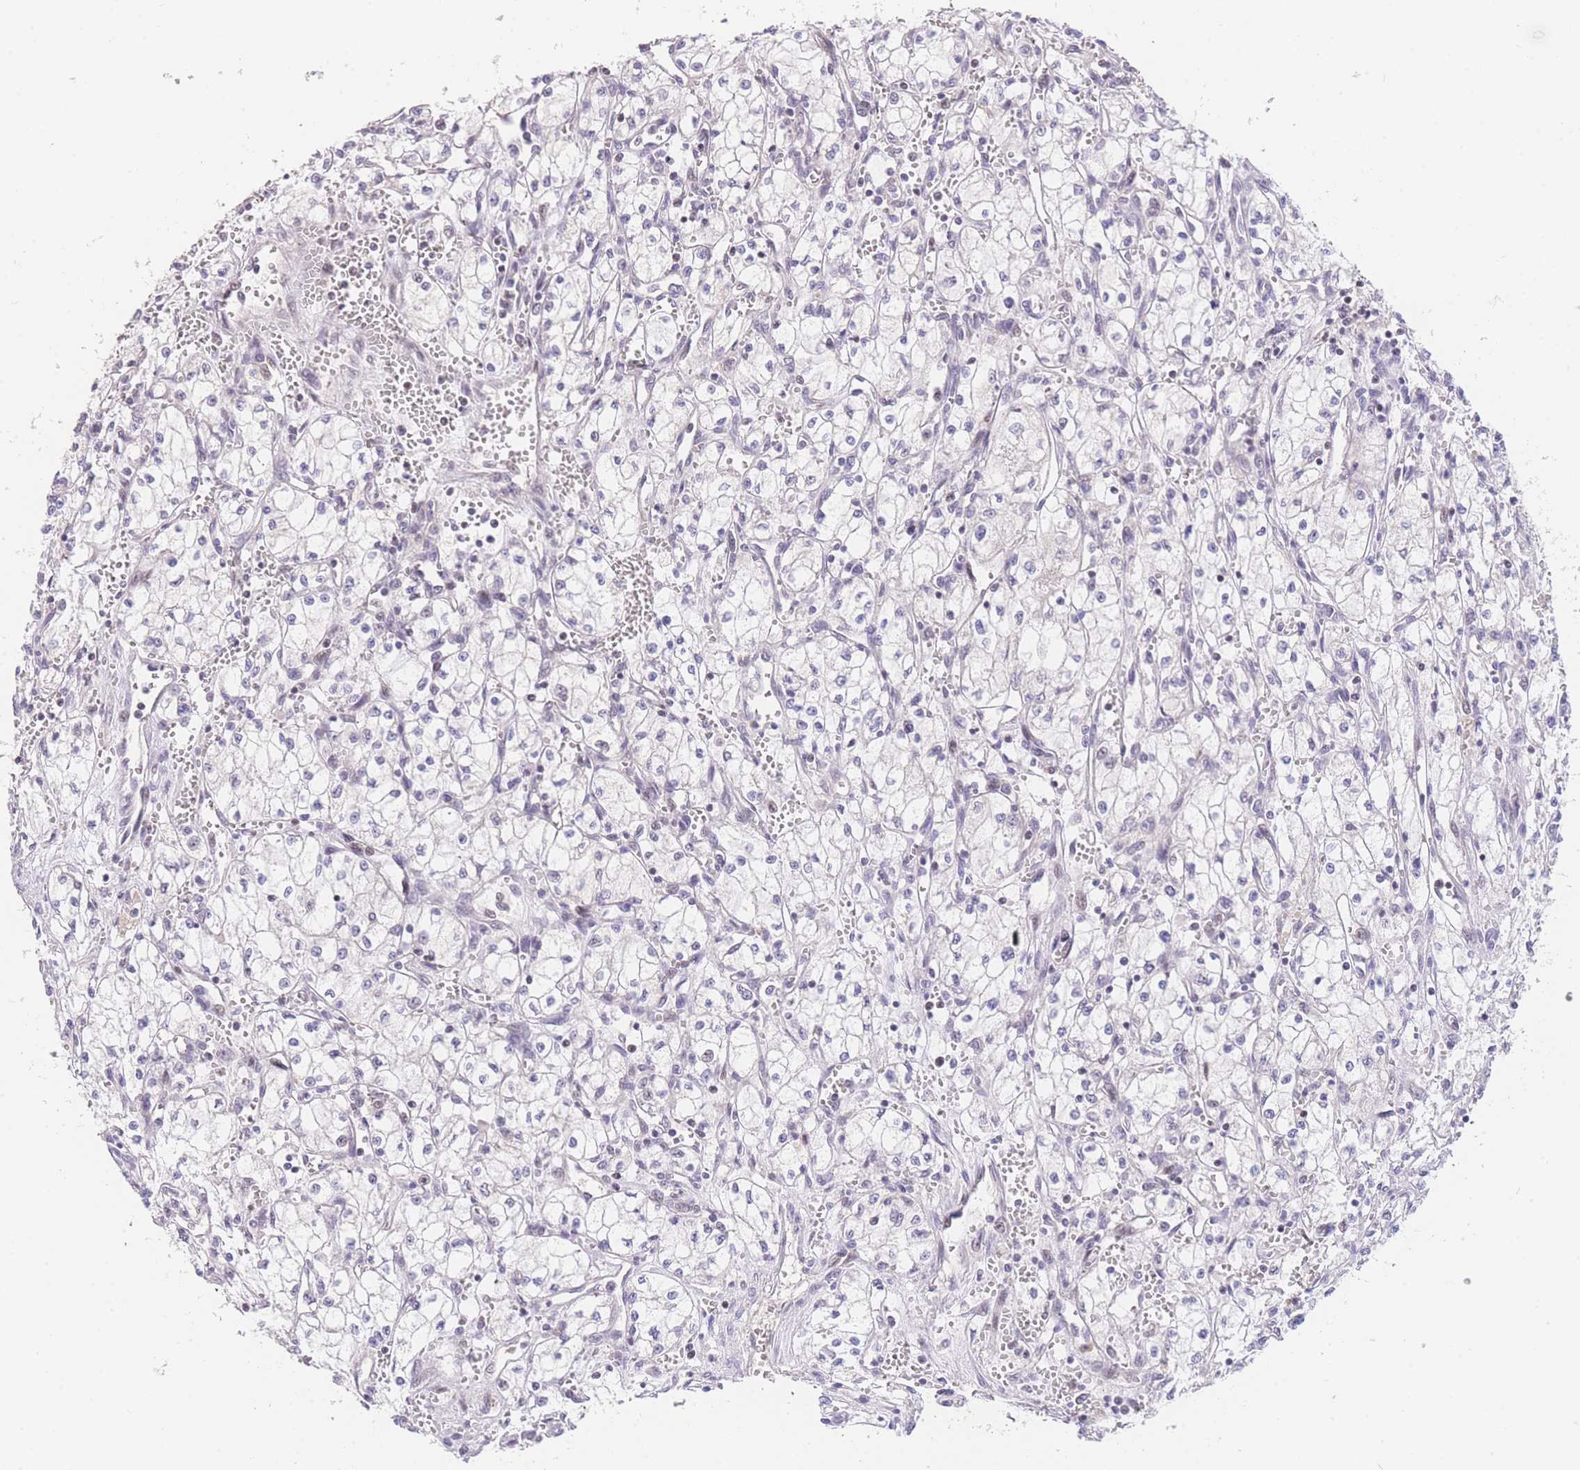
{"staining": {"intensity": "negative", "quantity": "none", "location": "none"}, "tissue": "renal cancer", "cell_type": "Tumor cells", "image_type": "cancer", "snomed": [{"axis": "morphology", "description": "Adenocarcinoma, NOS"}, {"axis": "topography", "description": "Kidney"}], "caption": "Histopathology image shows no significant protein expression in tumor cells of renal cancer.", "gene": "SLC35F2", "patient": {"sex": "male", "age": 59}}